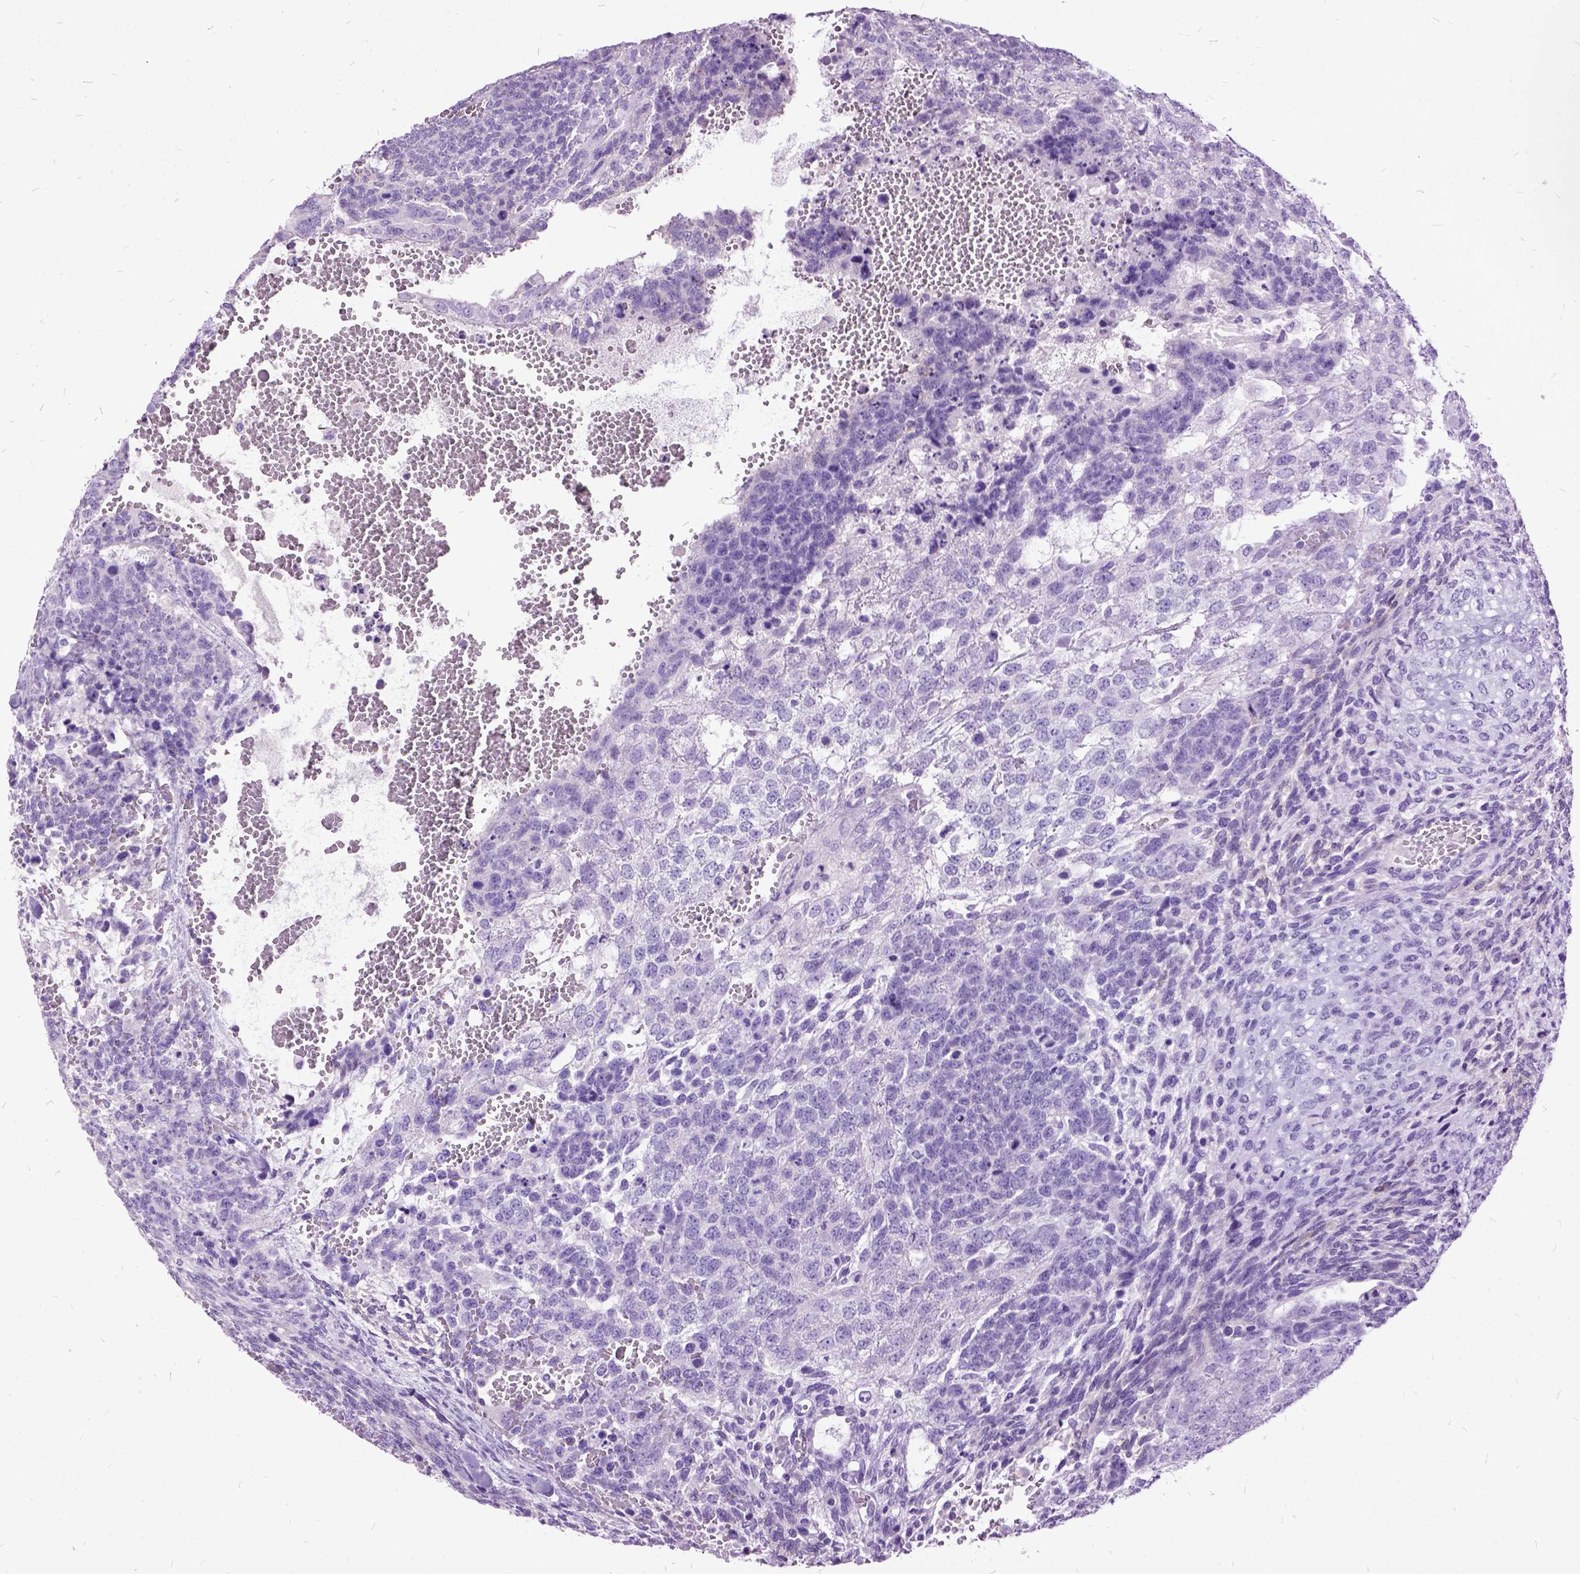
{"staining": {"intensity": "negative", "quantity": "none", "location": "none"}, "tissue": "testis cancer", "cell_type": "Tumor cells", "image_type": "cancer", "snomed": [{"axis": "morphology", "description": "Normal tissue, NOS"}, {"axis": "morphology", "description": "Carcinoma, Embryonal, NOS"}, {"axis": "topography", "description": "Testis"}, {"axis": "topography", "description": "Epididymis"}], "caption": "High magnification brightfield microscopy of embryonal carcinoma (testis) stained with DAB (3,3'-diaminobenzidine) (brown) and counterstained with hematoxylin (blue): tumor cells show no significant positivity. (DAB (3,3'-diaminobenzidine) immunohistochemistry (IHC) with hematoxylin counter stain).", "gene": "MME", "patient": {"sex": "male", "age": 23}}